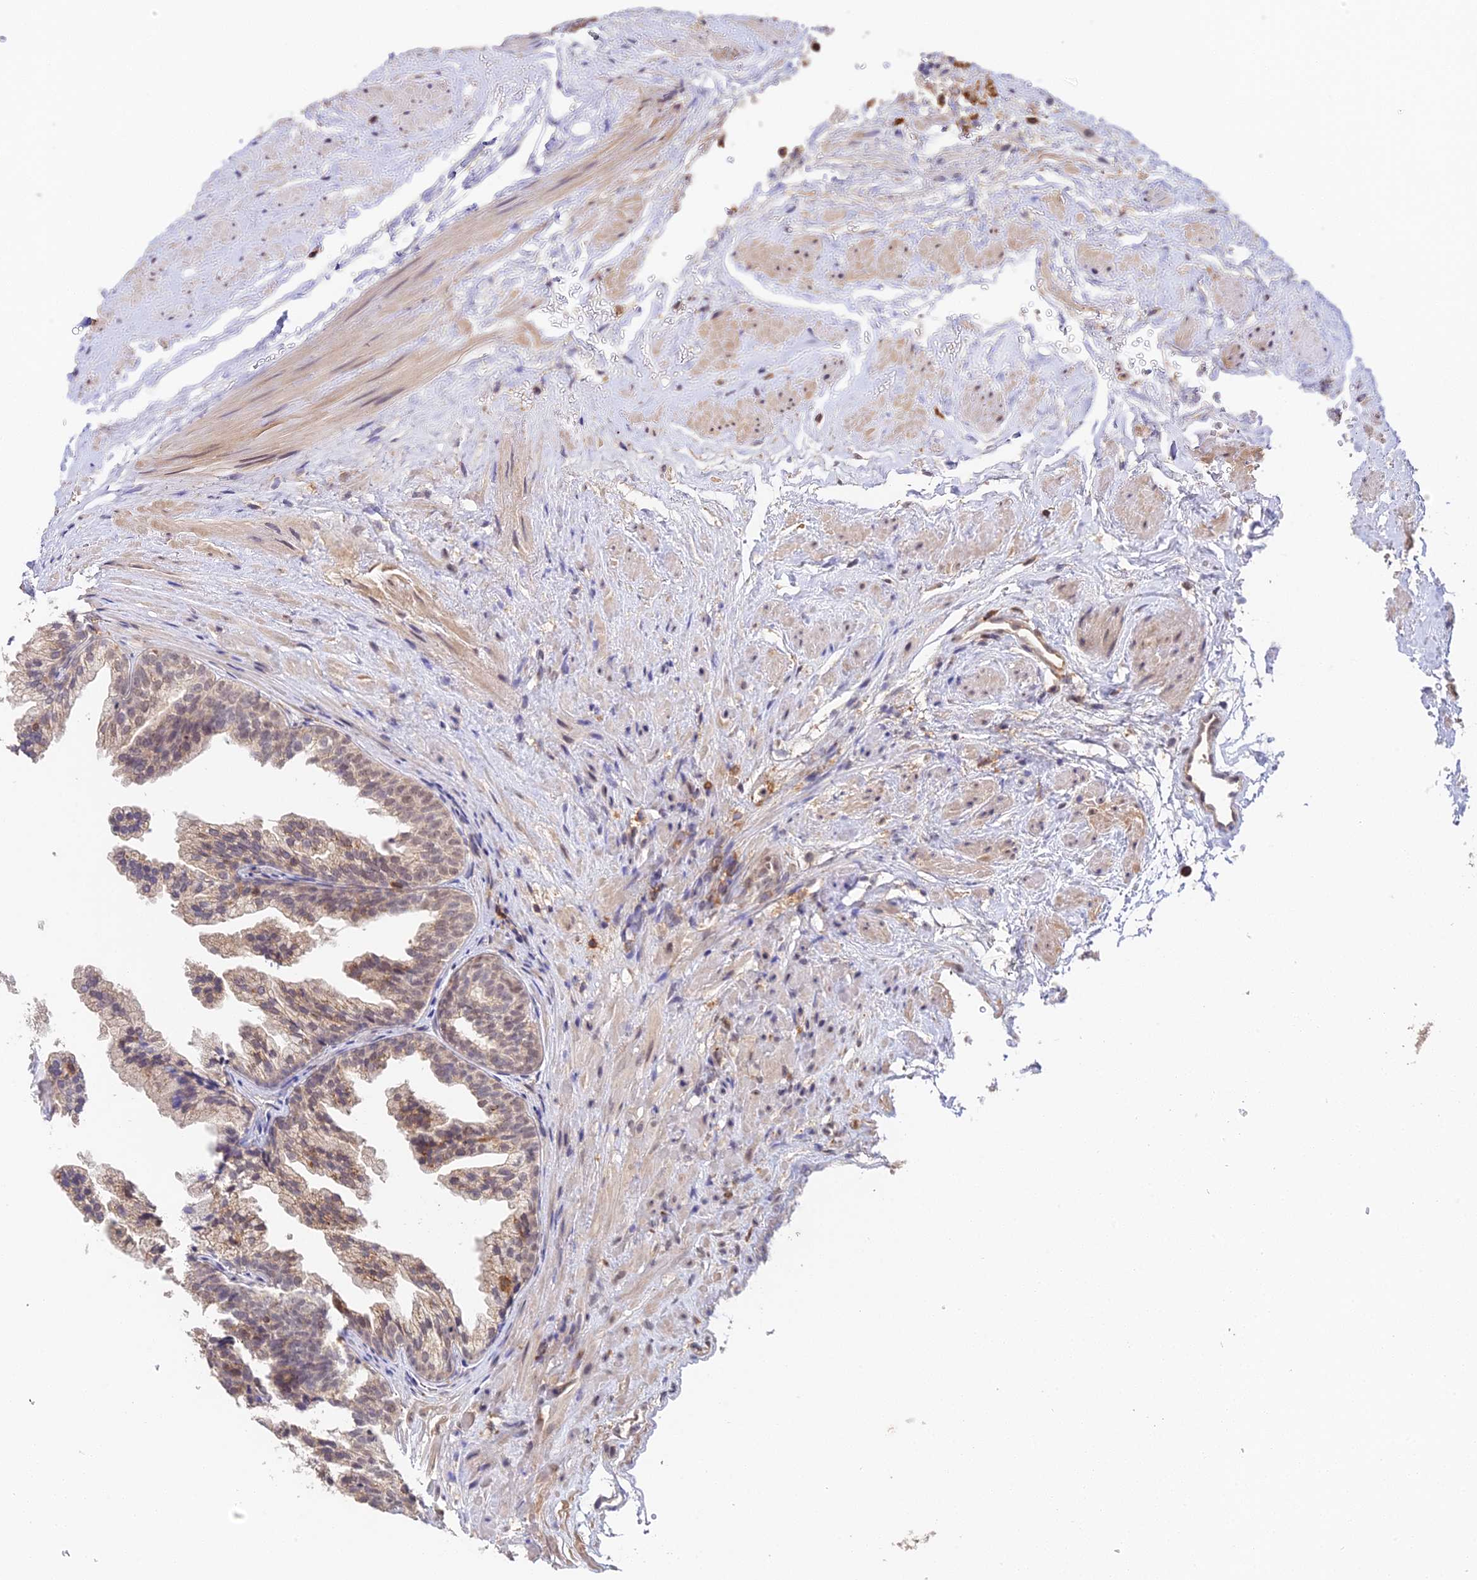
{"staining": {"intensity": "weak", "quantity": ">75%", "location": "cytoplasmic/membranous,nuclear"}, "tissue": "prostate", "cell_type": "Glandular cells", "image_type": "normal", "snomed": [{"axis": "morphology", "description": "Normal tissue, NOS"}, {"axis": "topography", "description": "Prostate"}], "caption": "Immunohistochemical staining of unremarkable prostate displays weak cytoplasmic/membranous,nuclear protein staining in approximately >75% of glandular cells.", "gene": "TPRX1", "patient": {"sex": "male", "age": 76}}